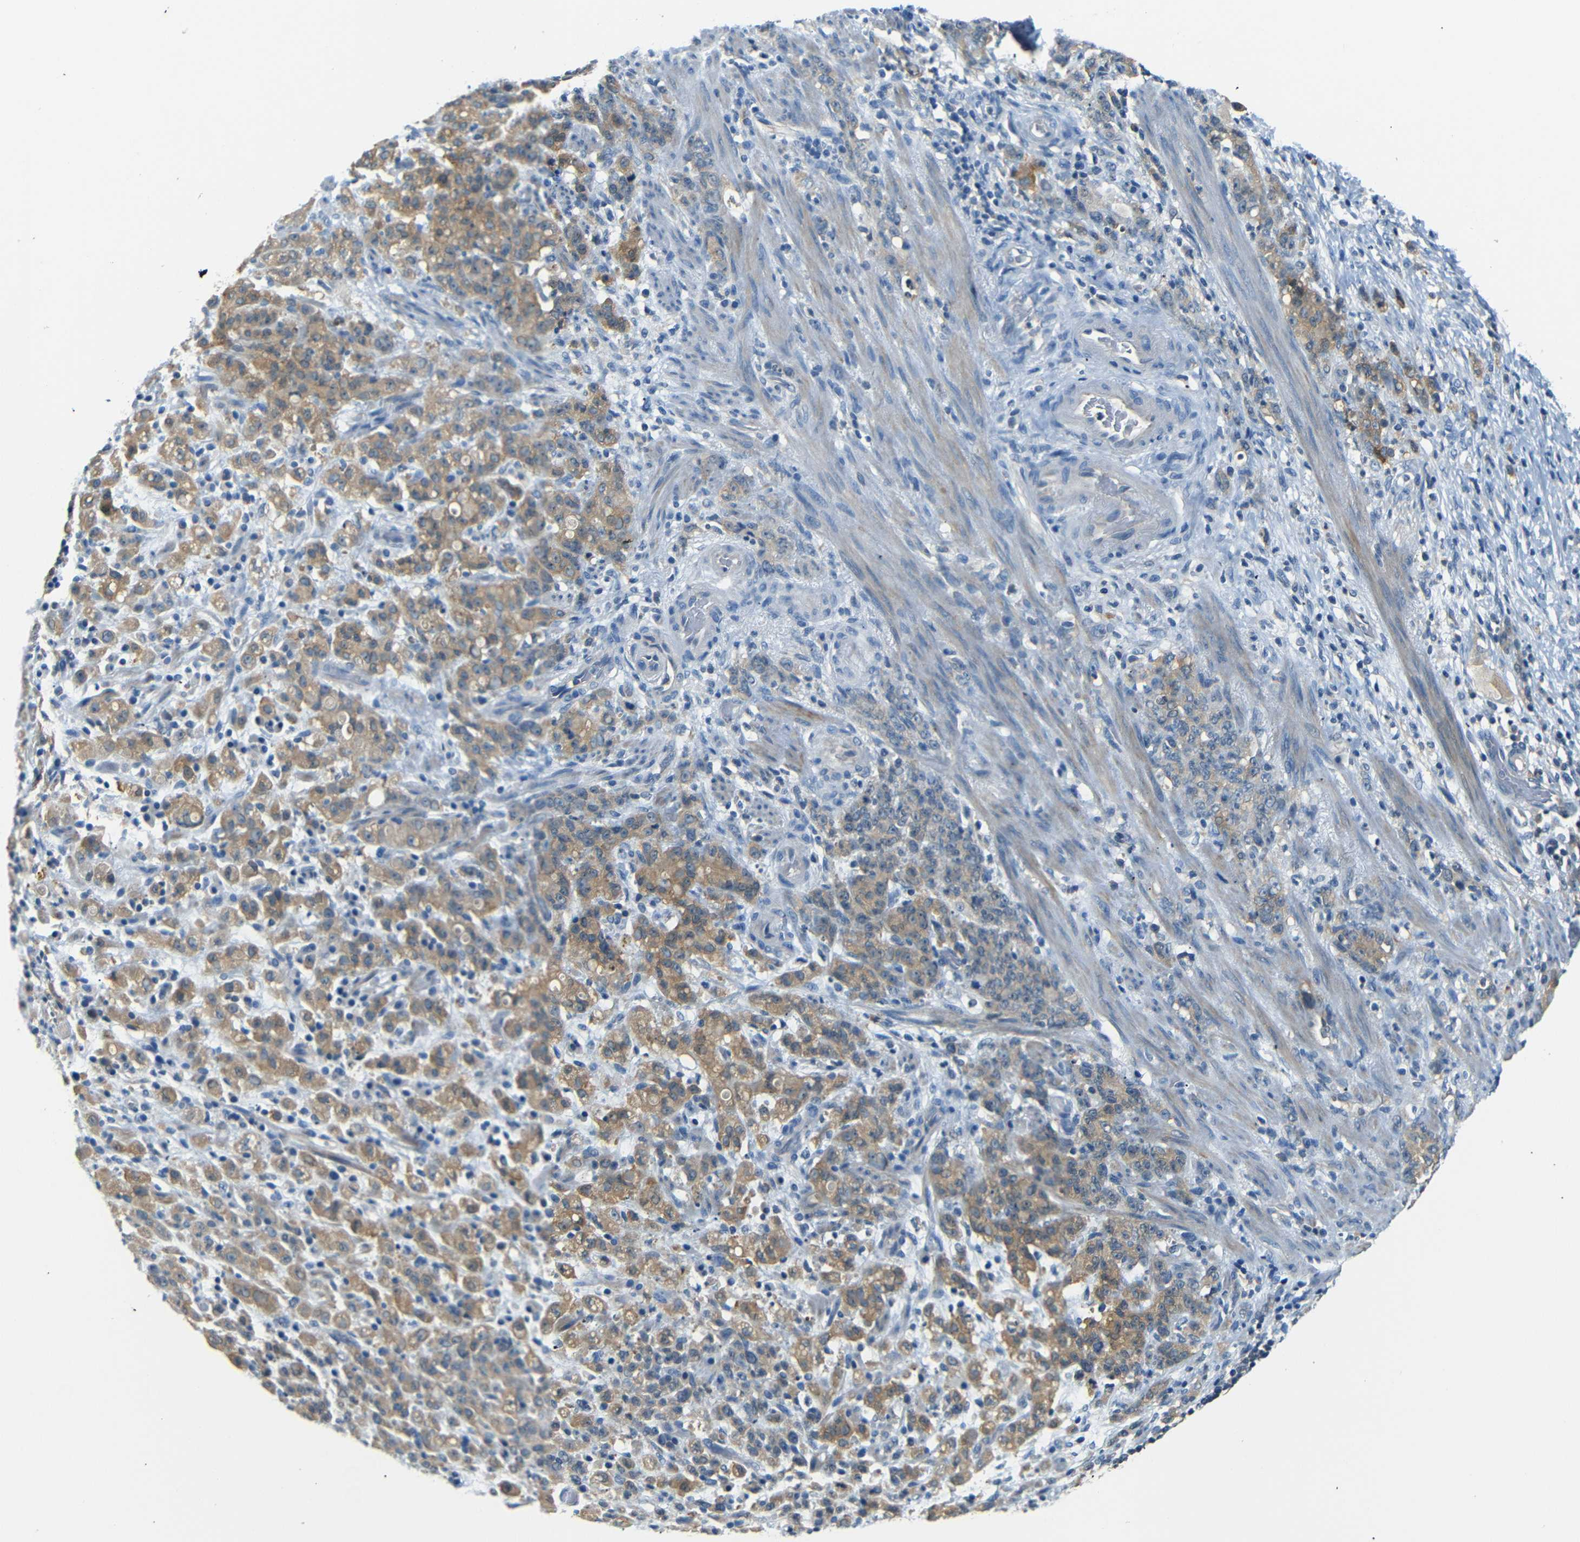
{"staining": {"intensity": "moderate", "quantity": ">75%", "location": "cytoplasmic/membranous"}, "tissue": "stomach cancer", "cell_type": "Tumor cells", "image_type": "cancer", "snomed": [{"axis": "morphology", "description": "Adenocarcinoma, NOS"}, {"axis": "topography", "description": "Stomach, lower"}], "caption": "The histopathology image reveals staining of stomach cancer (adenocarcinoma), revealing moderate cytoplasmic/membranous protein staining (brown color) within tumor cells. (DAB IHC with brightfield microscopy, high magnification).", "gene": "SFN", "patient": {"sex": "male", "age": 88}}